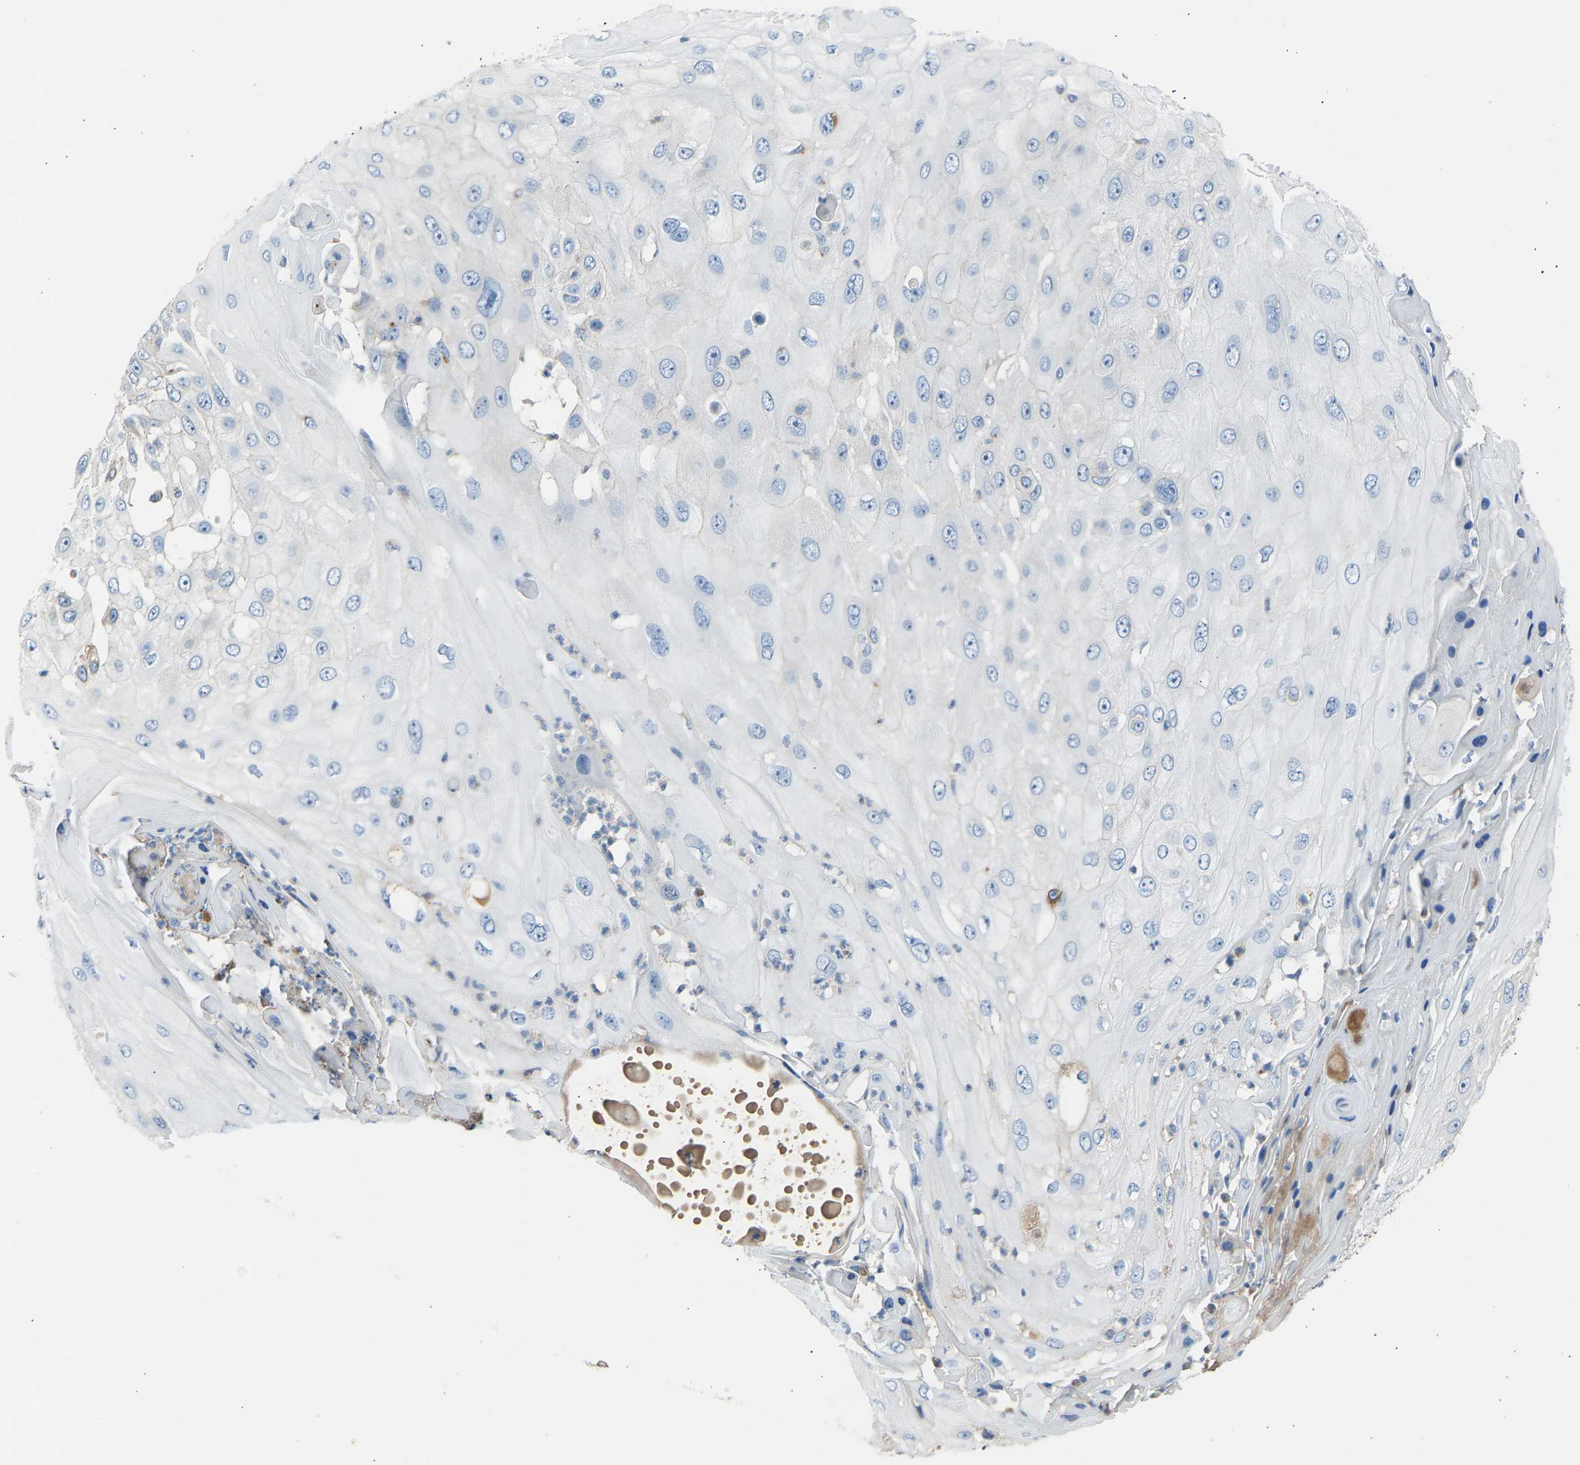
{"staining": {"intensity": "negative", "quantity": "none", "location": "none"}, "tissue": "skin cancer", "cell_type": "Tumor cells", "image_type": "cancer", "snomed": [{"axis": "morphology", "description": "Squamous cell carcinoma, NOS"}, {"axis": "topography", "description": "Skin"}], "caption": "Immunohistochemistry (IHC) histopathology image of human skin squamous cell carcinoma stained for a protein (brown), which exhibits no positivity in tumor cells.", "gene": "CYREN", "patient": {"sex": "female", "age": 44}}